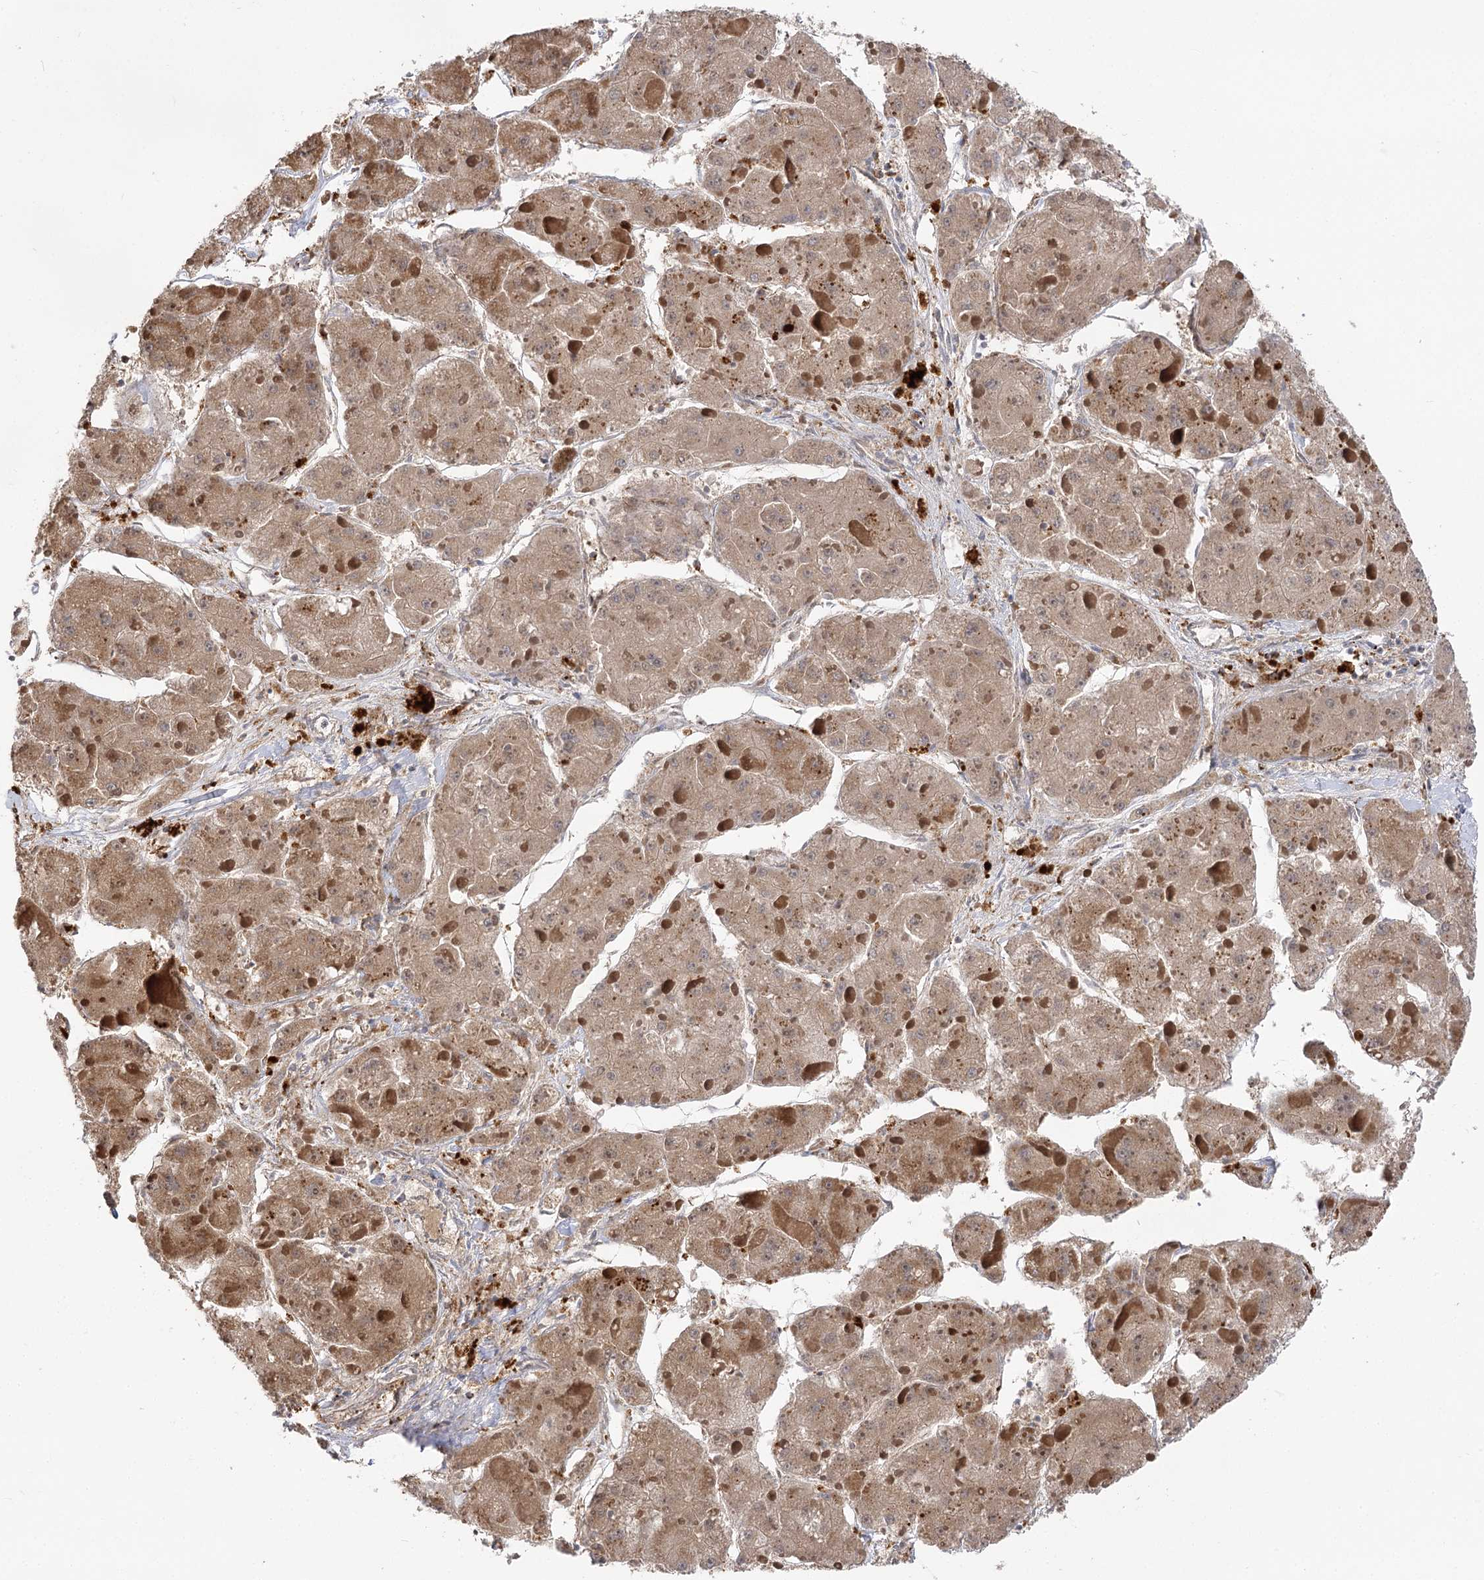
{"staining": {"intensity": "weak", "quantity": ">75%", "location": "cytoplasmic/membranous"}, "tissue": "liver cancer", "cell_type": "Tumor cells", "image_type": "cancer", "snomed": [{"axis": "morphology", "description": "Carcinoma, Hepatocellular, NOS"}, {"axis": "topography", "description": "Liver"}], "caption": "Human liver cancer (hepatocellular carcinoma) stained with a protein marker exhibits weak staining in tumor cells.", "gene": "SEC24B", "patient": {"sex": "female", "age": 73}}